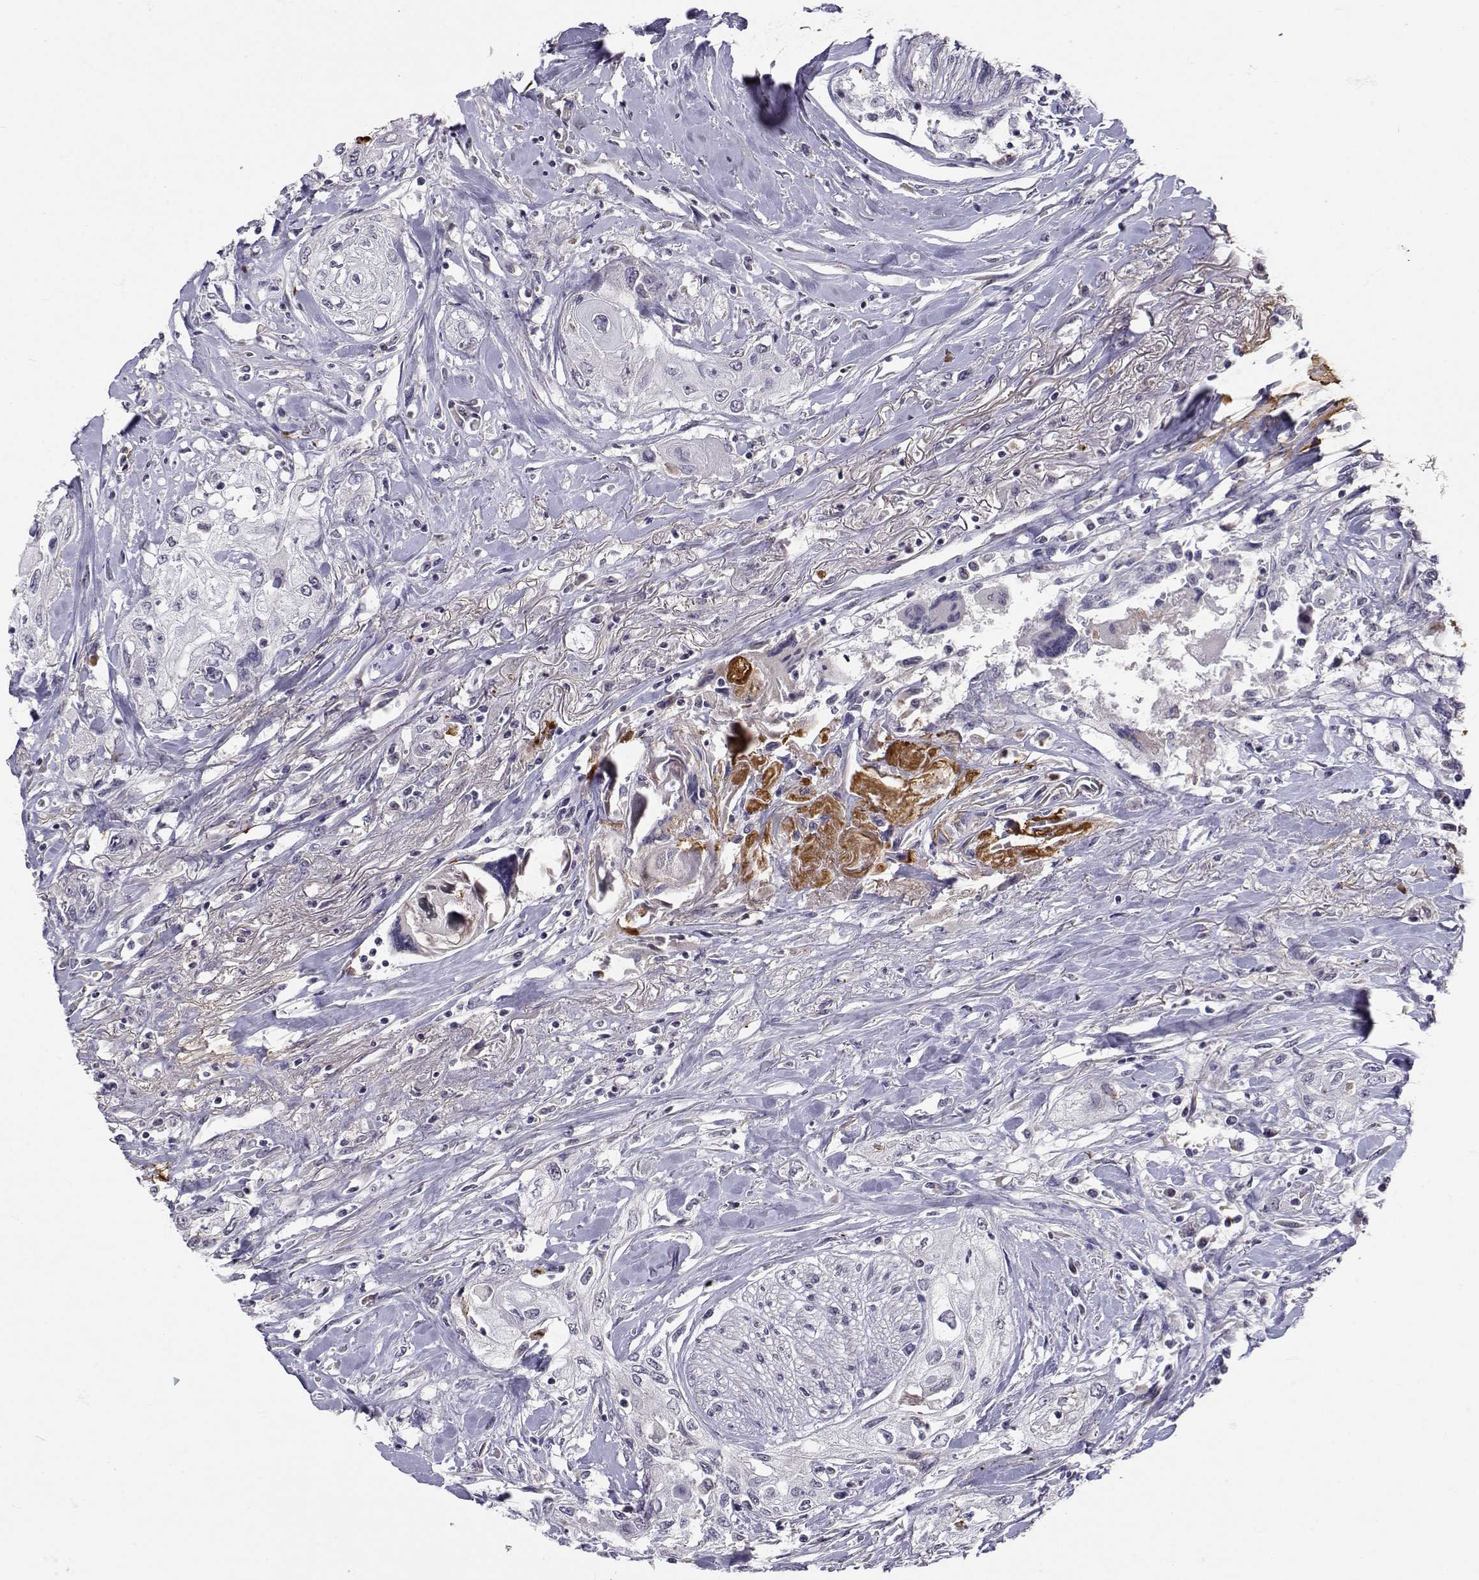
{"staining": {"intensity": "negative", "quantity": "none", "location": "none"}, "tissue": "head and neck cancer", "cell_type": "Tumor cells", "image_type": "cancer", "snomed": [{"axis": "morphology", "description": "Normal tissue, NOS"}, {"axis": "morphology", "description": "Squamous cell carcinoma, NOS"}, {"axis": "topography", "description": "Oral tissue"}, {"axis": "topography", "description": "Peripheral nerve tissue"}, {"axis": "topography", "description": "Head-Neck"}], "caption": "Immunohistochemical staining of human head and neck squamous cell carcinoma exhibits no significant positivity in tumor cells. (DAB (3,3'-diaminobenzidine) immunohistochemistry (IHC) with hematoxylin counter stain).", "gene": "SLC6A3", "patient": {"sex": "female", "age": 59}}